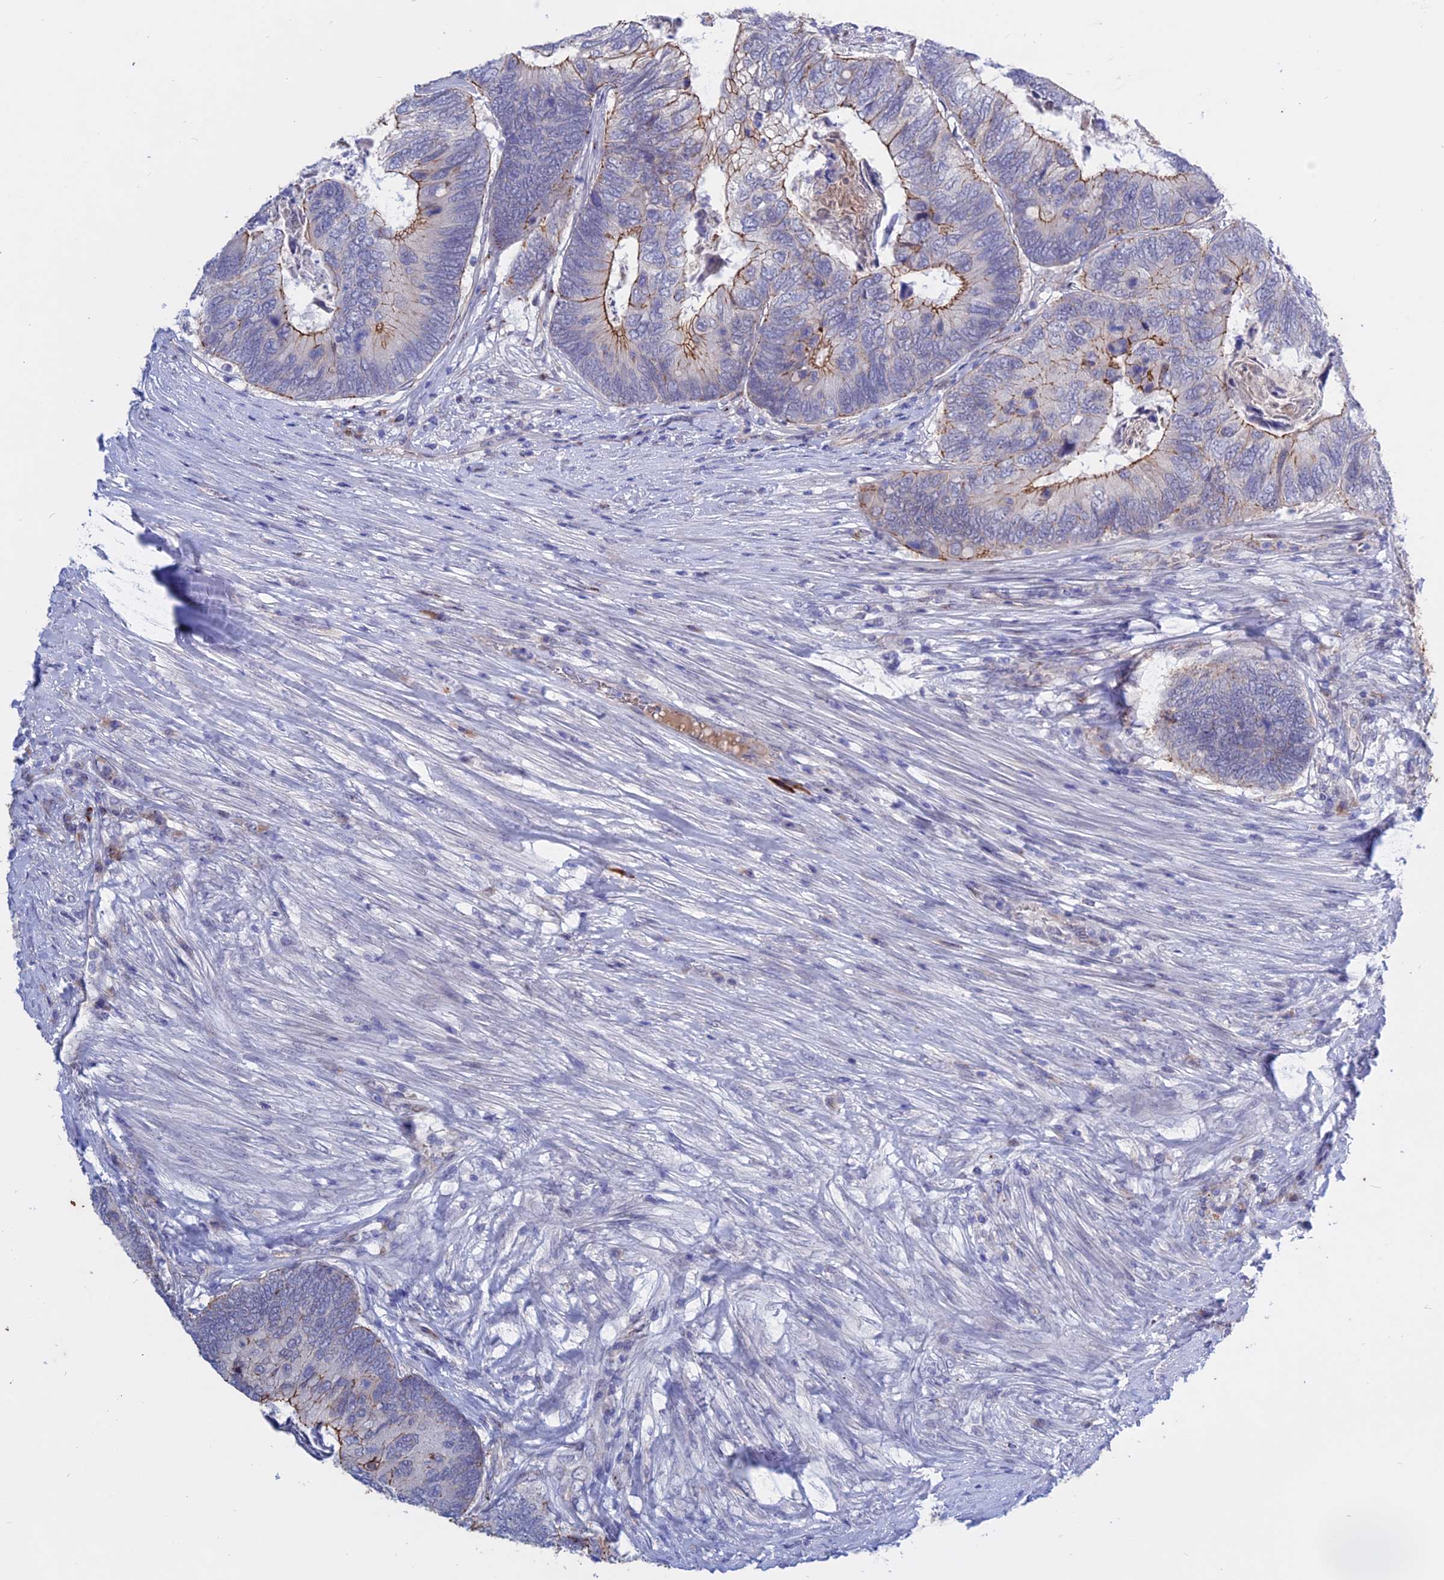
{"staining": {"intensity": "moderate", "quantity": "25%-75%", "location": "cytoplasmic/membranous"}, "tissue": "colorectal cancer", "cell_type": "Tumor cells", "image_type": "cancer", "snomed": [{"axis": "morphology", "description": "Adenocarcinoma, NOS"}, {"axis": "topography", "description": "Colon"}], "caption": "Moderate cytoplasmic/membranous positivity is present in about 25%-75% of tumor cells in adenocarcinoma (colorectal).", "gene": "GK5", "patient": {"sex": "female", "age": 67}}